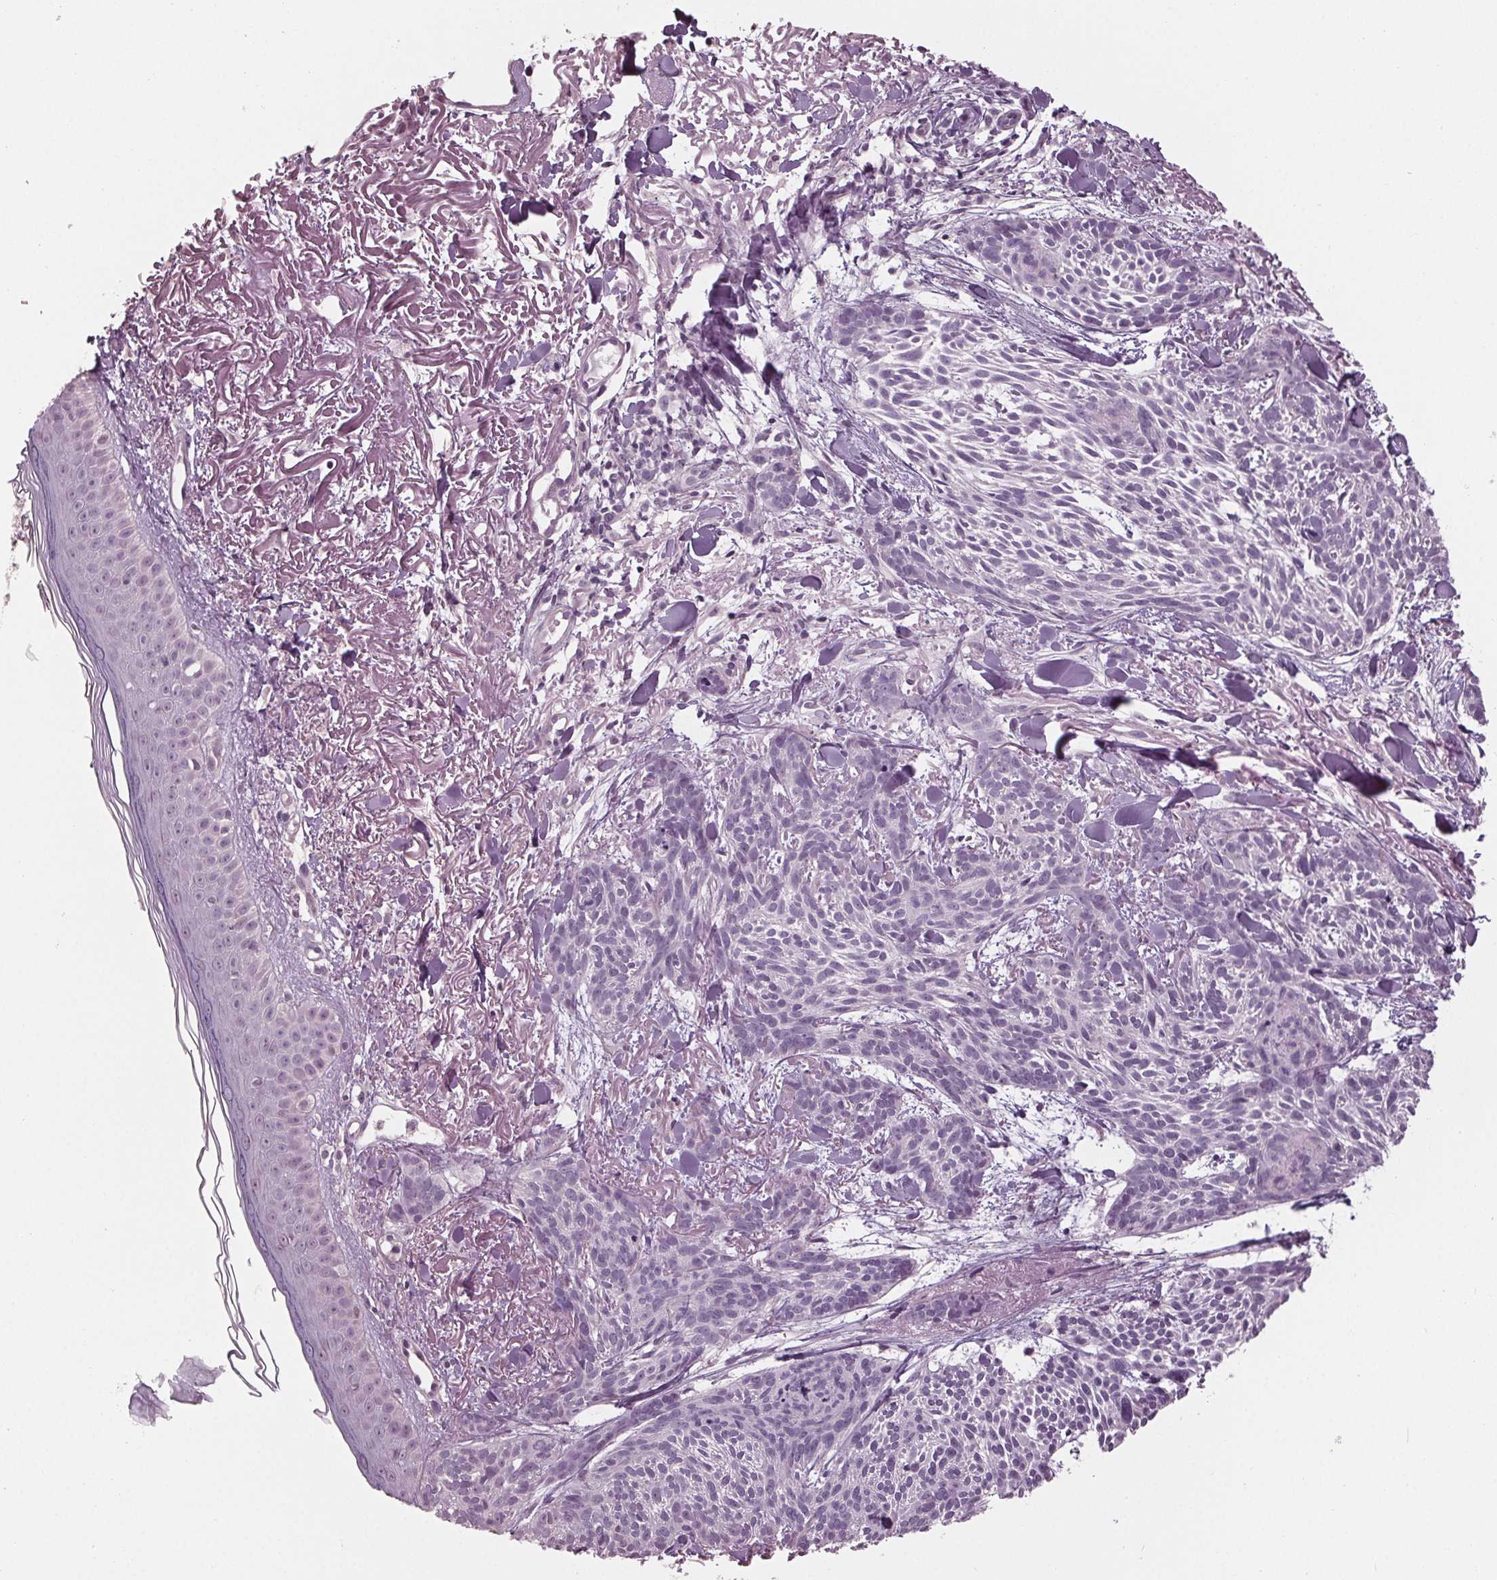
{"staining": {"intensity": "negative", "quantity": "none", "location": "none"}, "tissue": "skin cancer", "cell_type": "Tumor cells", "image_type": "cancer", "snomed": [{"axis": "morphology", "description": "Basal cell carcinoma"}, {"axis": "topography", "description": "Skin"}], "caption": "This is an immunohistochemistry micrograph of skin cancer (basal cell carcinoma). There is no expression in tumor cells.", "gene": "TNNC2", "patient": {"sex": "female", "age": 78}}